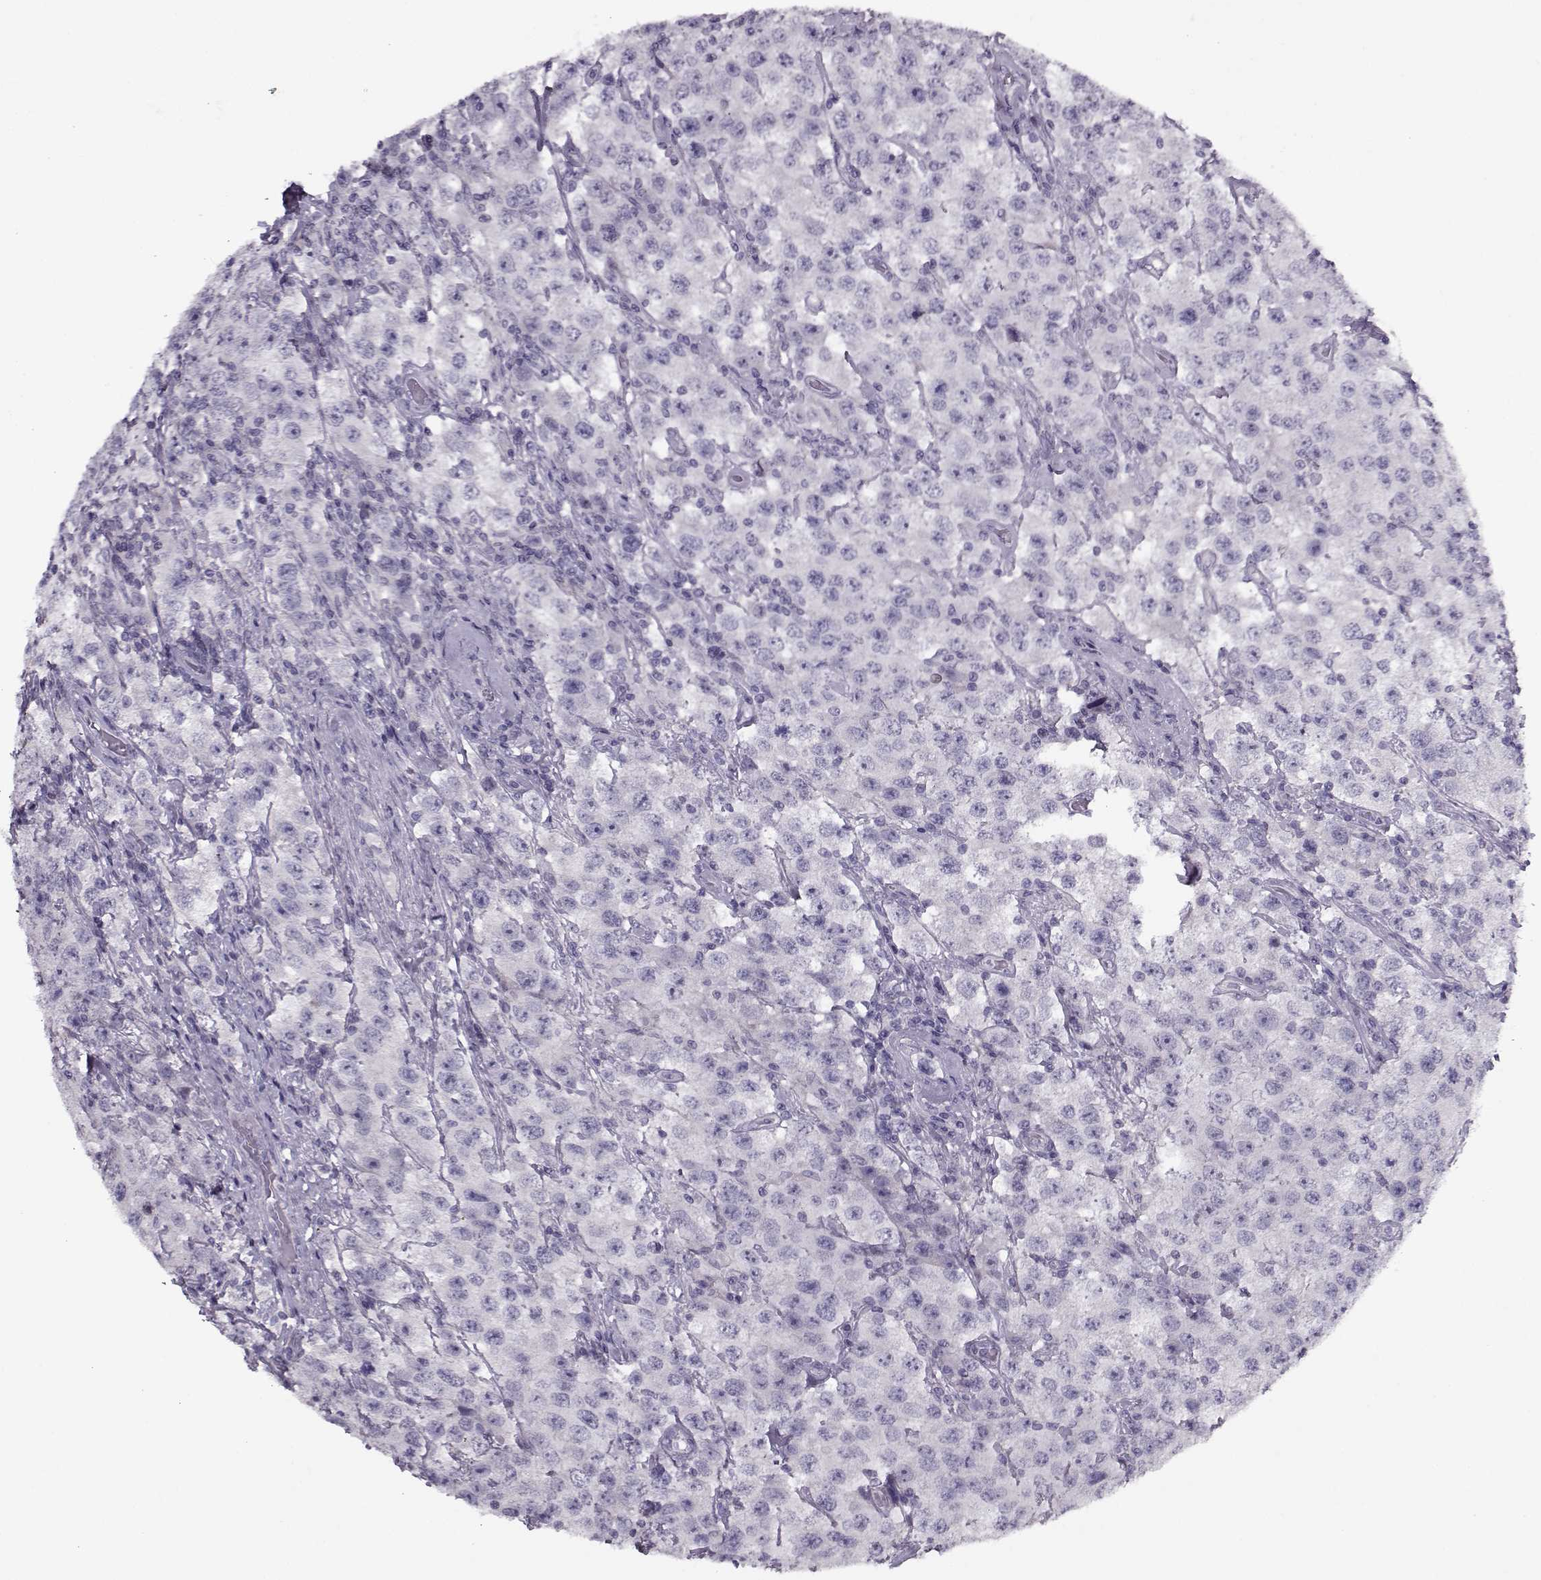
{"staining": {"intensity": "negative", "quantity": "none", "location": "none"}, "tissue": "testis cancer", "cell_type": "Tumor cells", "image_type": "cancer", "snomed": [{"axis": "morphology", "description": "Seminoma, NOS"}, {"axis": "topography", "description": "Testis"}], "caption": "DAB immunohistochemical staining of seminoma (testis) demonstrates no significant expression in tumor cells.", "gene": "PP2D1", "patient": {"sex": "male", "age": 52}}